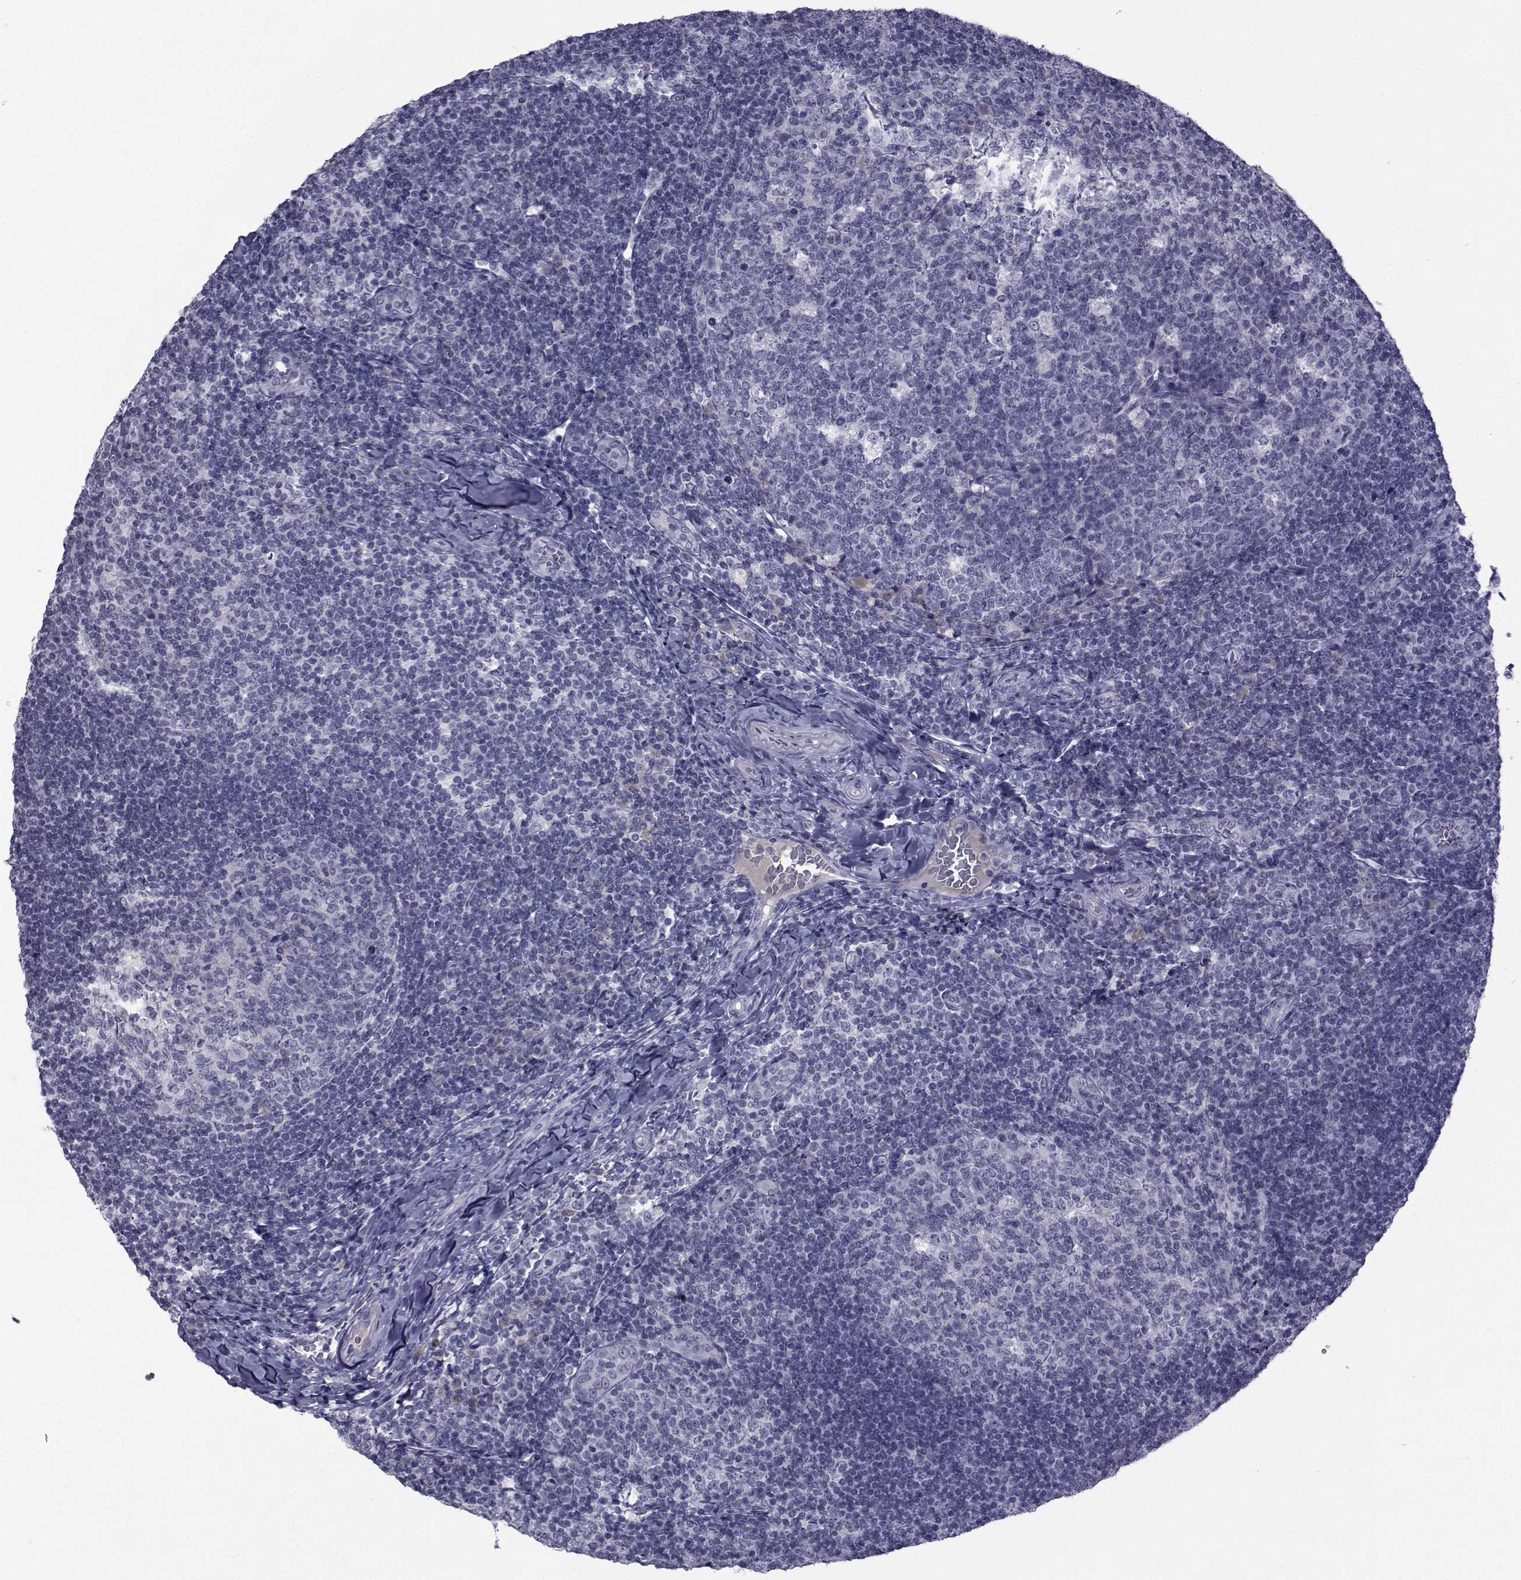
{"staining": {"intensity": "negative", "quantity": "none", "location": "none"}, "tissue": "tonsil", "cell_type": "Germinal center cells", "image_type": "normal", "snomed": [{"axis": "morphology", "description": "Normal tissue, NOS"}, {"axis": "topography", "description": "Tonsil"}], "caption": "A high-resolution photomicrograph shows immunohistochemistry (IHC) staining of normal tonsil, which exhibits no significant staining in germinal center cells.", "gene": "PAX2", "patient": {"sex": "male", "age": 17}}